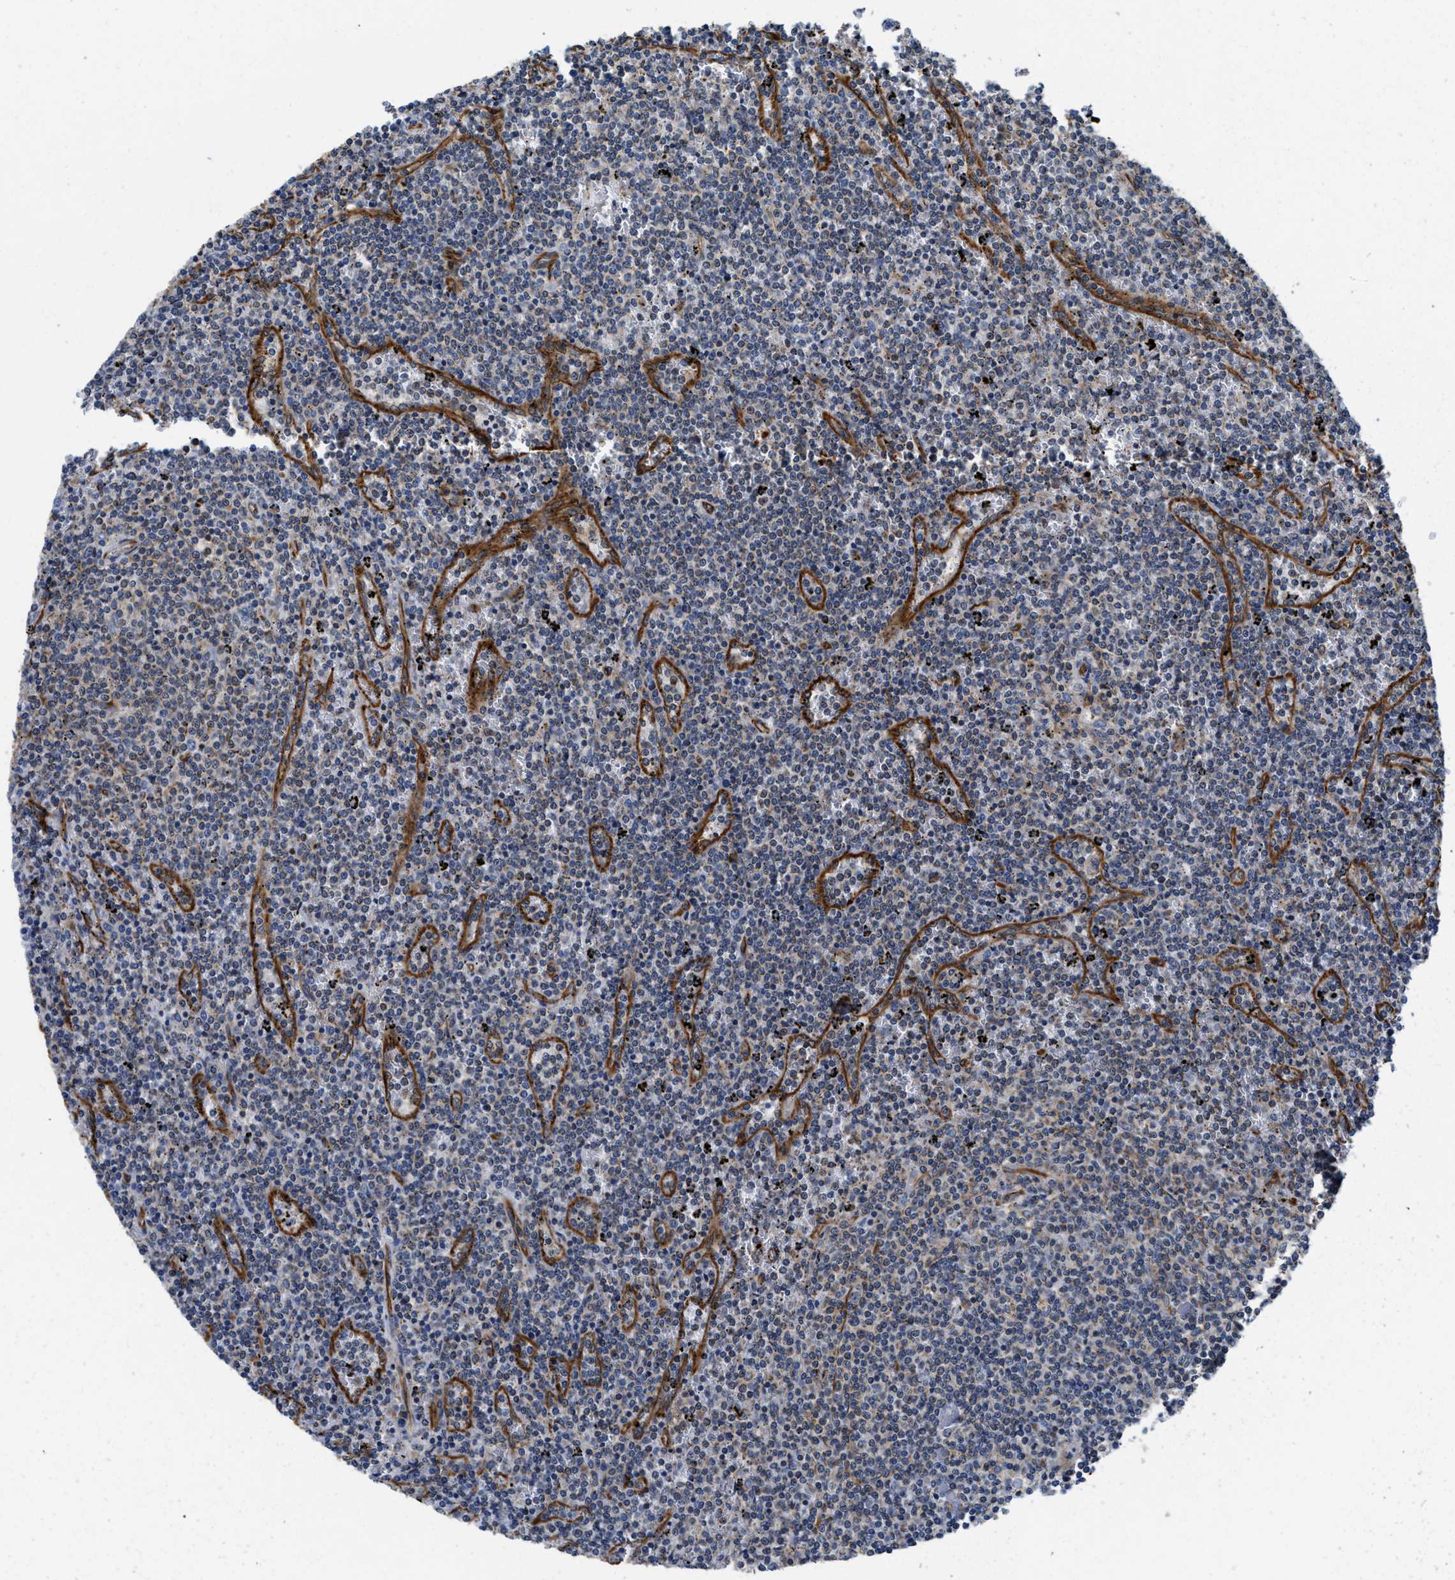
{"staining": {"intensity": "weak", "quantity": "25%-75%", "location": "cytoplasmic/membranous"}, "tissue": "lymphoma", "cell_type": "Tumor cells", "image_type": "cancer", "snomed": [{"axis": "morphology", "description": "Malignant lymphoma, non-Hodgkin's type, Low grade"}, {"axis": "topography", "description": "Spleen"}], "caption": "Immunohistochemistry (IHC) histopathology image of human lymphoma stained for a protein (brown), which reveals low levels of weak cytoplasmic/membranous positivity in about 25%-75% of tumor cells.", "gene": "HSD17B12", "patient": {"sex": "female", "age": 50}}